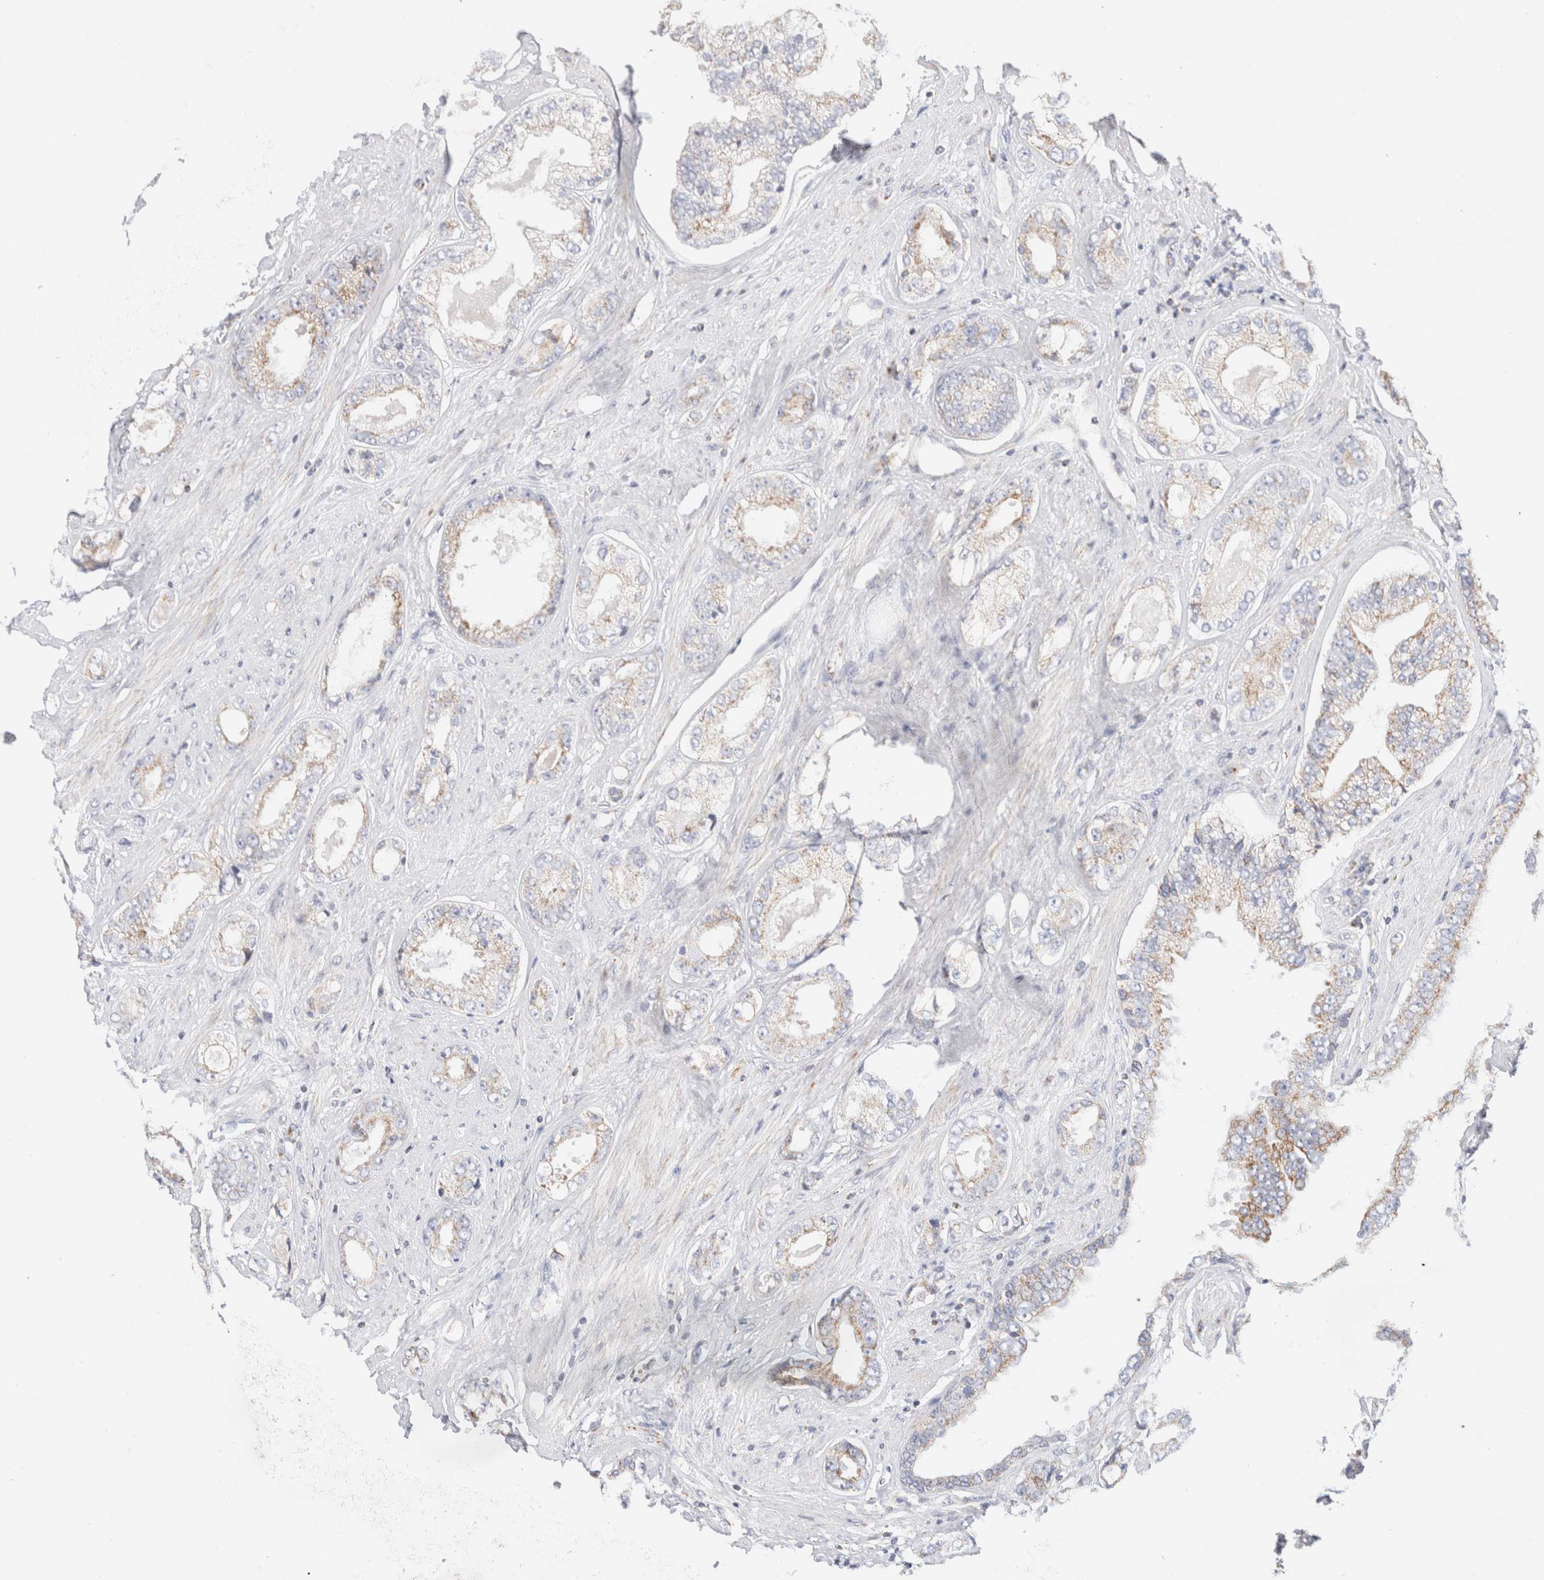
{"staining": {"intensity": "weak", "quantity": "25%-75%", "location": "cytoplasmic/membranous"}, "tissue": "prostate cancer", "cell_type": "Tumor cells", "image_type": "cancer", "snomed": [{"axis": "morphology", "description": "Adenocarcinoma, High grade"}, {"axis": "topography", "description": "Prostate"}], "caption": "An immunohistochemistry image of neoplastic tissue is shown. Protein staining in brown highlights weak cytoplasmic/membranous positivity in prostate cancer (adenocarcinoma (high-grade)) within tumor cells.", "gene": "ATP6V1C1", "patient": {"sex": "male", "age": 61}}